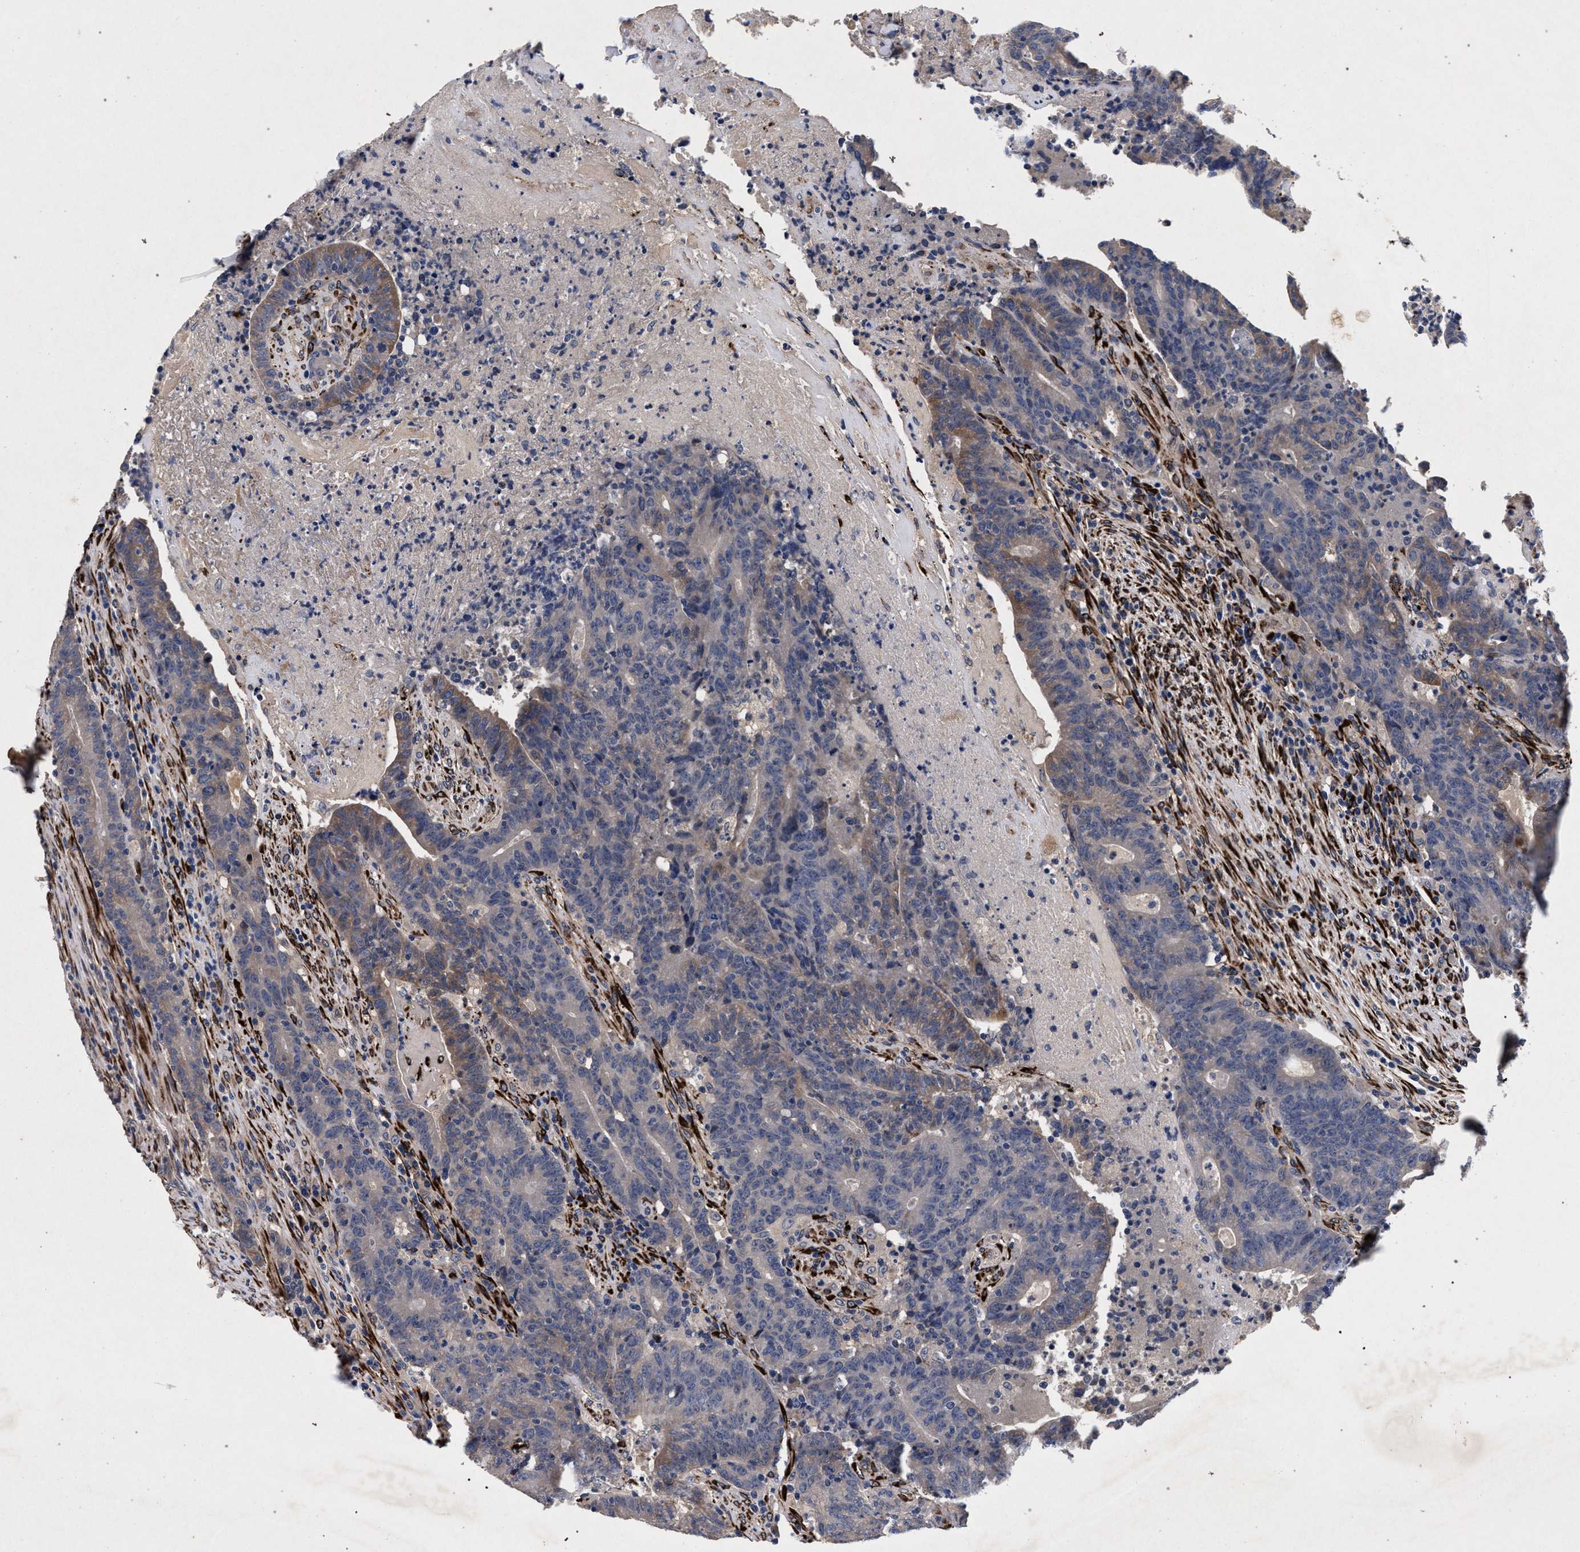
{"staining": {"intensity": "weak", "quantity": "<25%", "location": "cytoplasmic/membranous"}, "tissue": "colorectal cancer", "cell_type": "Tumor cells", "image_type": "cancer", "snomed": [{"axis": "morphology", "description": "Normal tissue, NOS"}, {"axis": "morphology", "description": "Adenocarcinoma, NOS"}, {"axis": "topography", "description": "Colon"}], "caption": "A photomicrograph of colorectal cancer (adenocarcinoma) stained for a protein demonstrates no brown staining in tumor cells. (Stains: DAB immunohistochemistry (IHC) with hematoxylin counter stain, Microscopy: brightfield microscopy at high magnification).", "gene": "NEK7", "patient": {"sex": "female", "age": 75}}